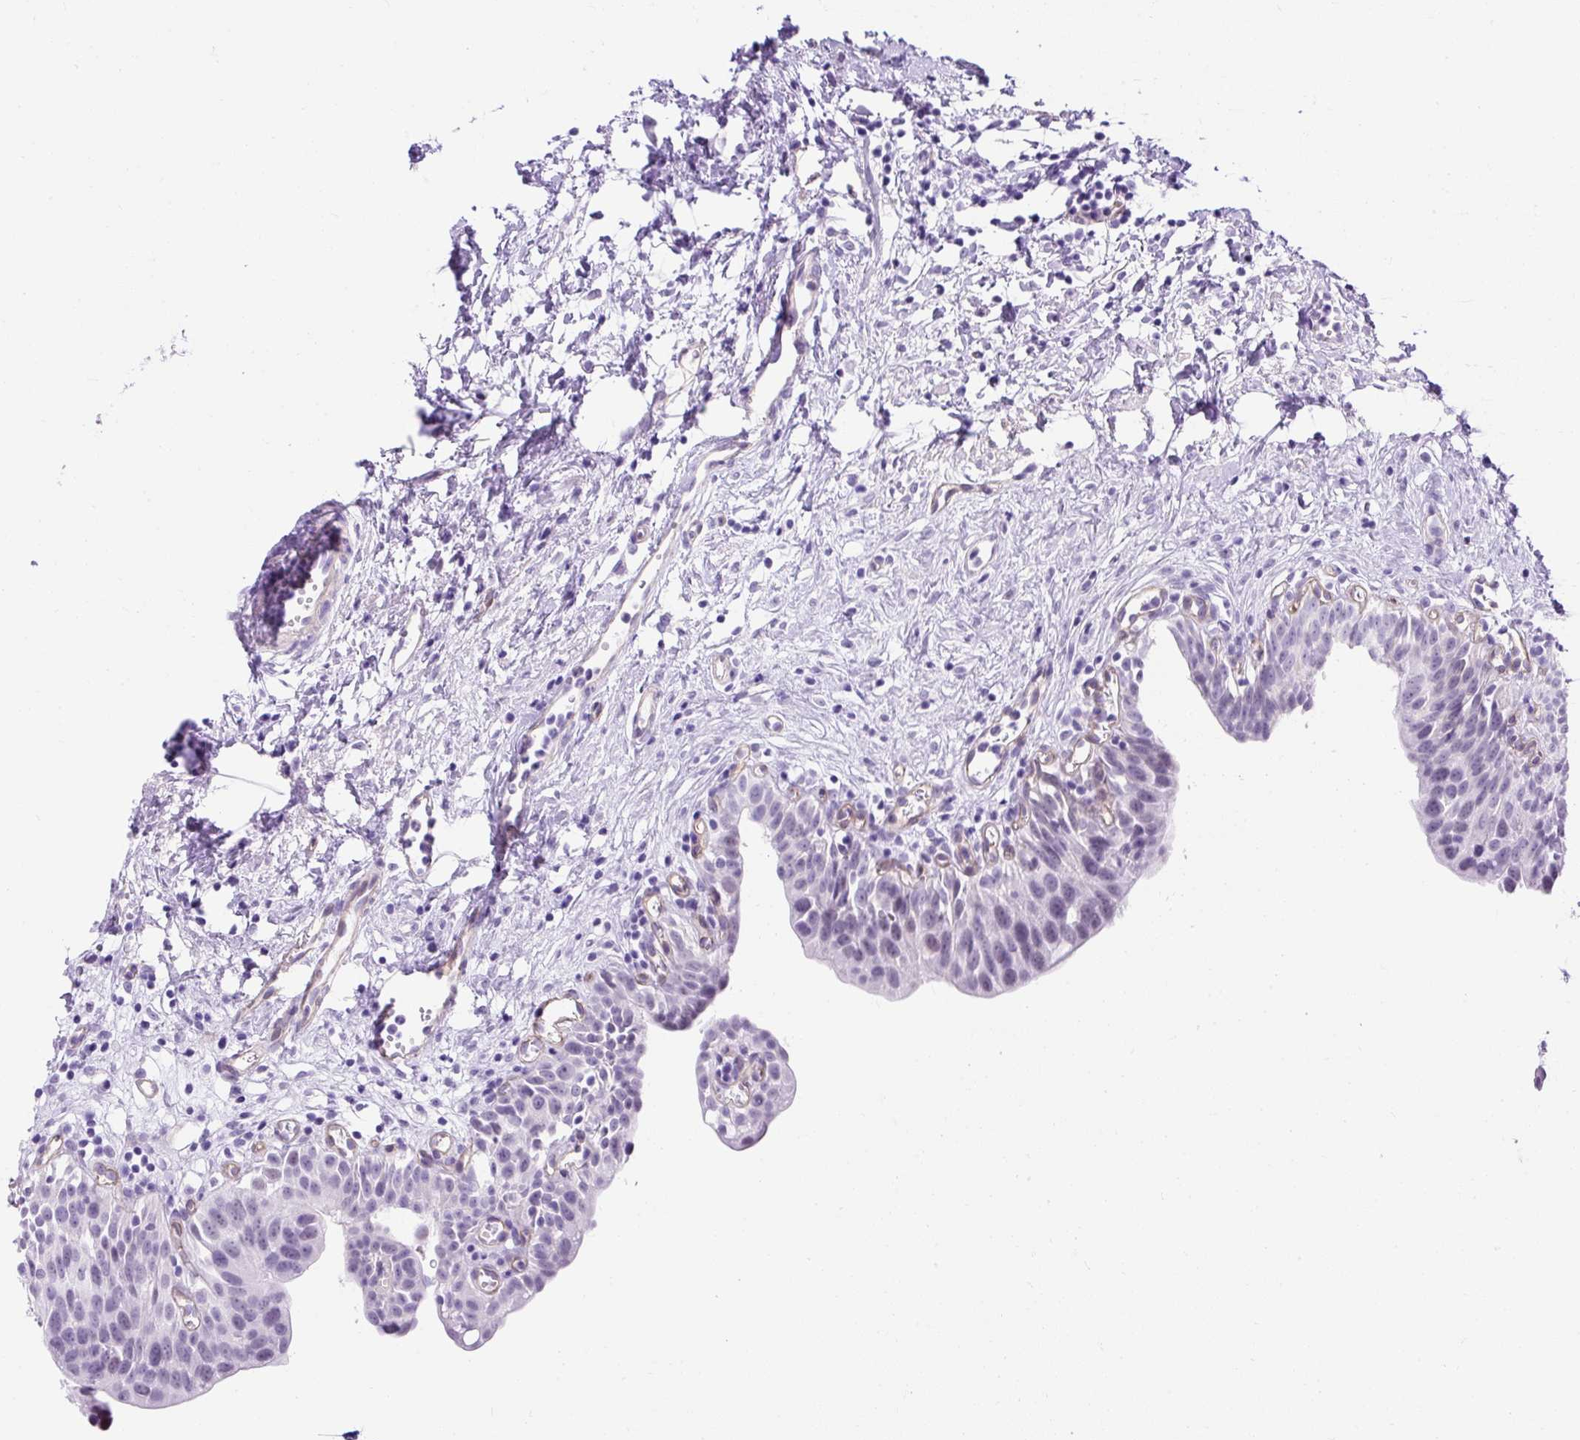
{"staining": {"intensity": "negative", "quantity": "none", "location": "none"}, "tissue": "urinary bladder", "cell_type": "Urothelial cells", "image_type": "normal", "snomed": [{"axis": "morphology", "description": "Normal tissue, NOS"}, {"axis": "topography", "description": "Urinary bladder"}], "caption": "This is a photomicrograph of IHC staining of normal urinary bladder, which shows no expression in urothelial cells. (Immunohistochemistry (ihc), brightfield microscopy, high magnification).", "gene": "KRT12", "patient": {"sex": "male", "age": 51}}